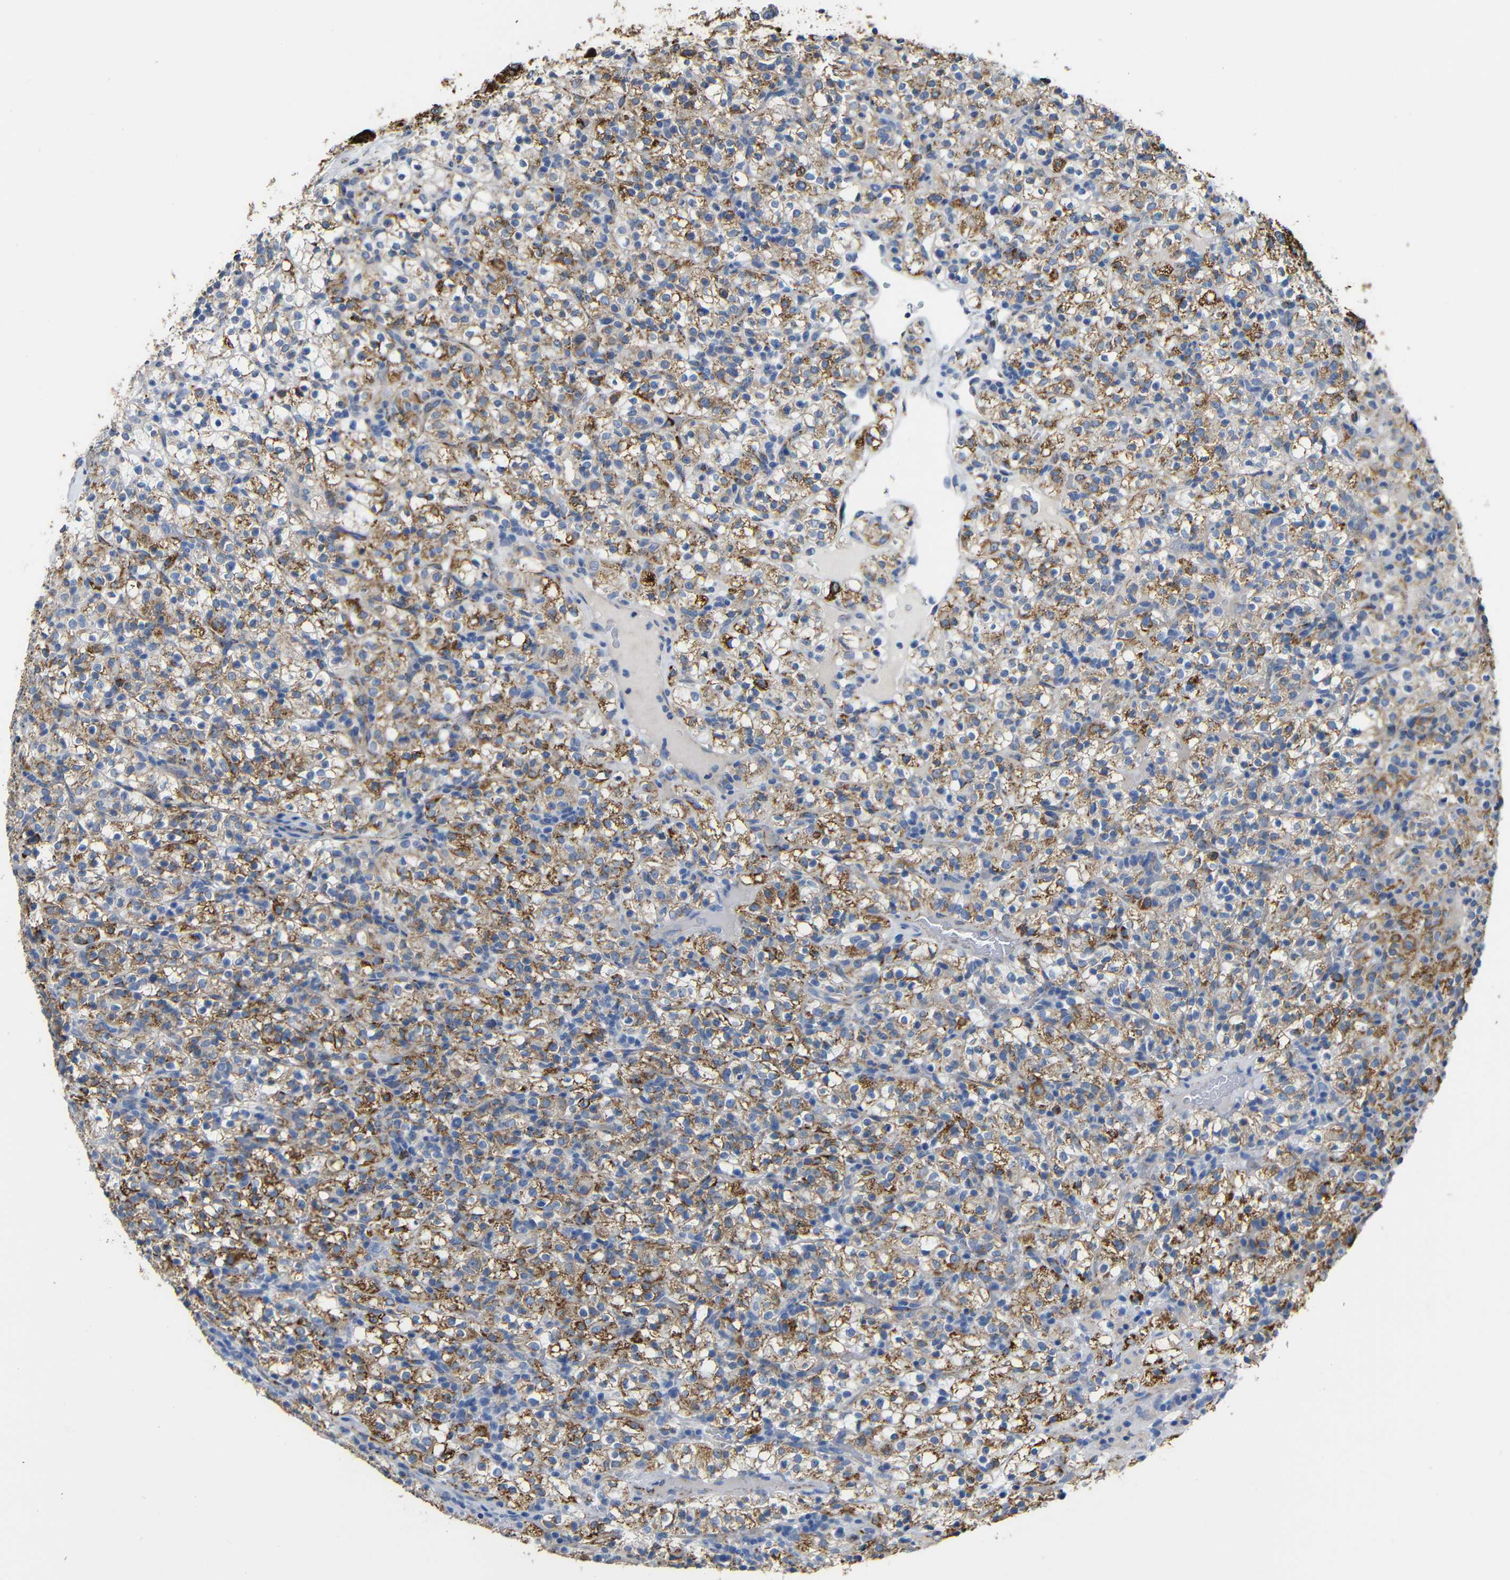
{"staining": {"intensity": "moderate", "quantity": ">75%", "location": "cytoplasmic/membranous"}, "tissue": "renal cancer", "cell_type": "Tumor cells", "image_type": "cancer", "snomed": [{"axis": "morphology", "description": "Normal tissue, NOS"}, {"axis": "morphology", "description": "Adenocarcinoma, NOS"}, {"axis": "topography", "description": "Kidney"}], "caption": "Brown immunohistochemical staining in human adenocarcinoma (renal) demonstrates moderate cytoplasmic/membranous positivity in approximately >75% of tumor cells.", "gene": "MAOA", "patient": {"sex": "female", "age": 72}}